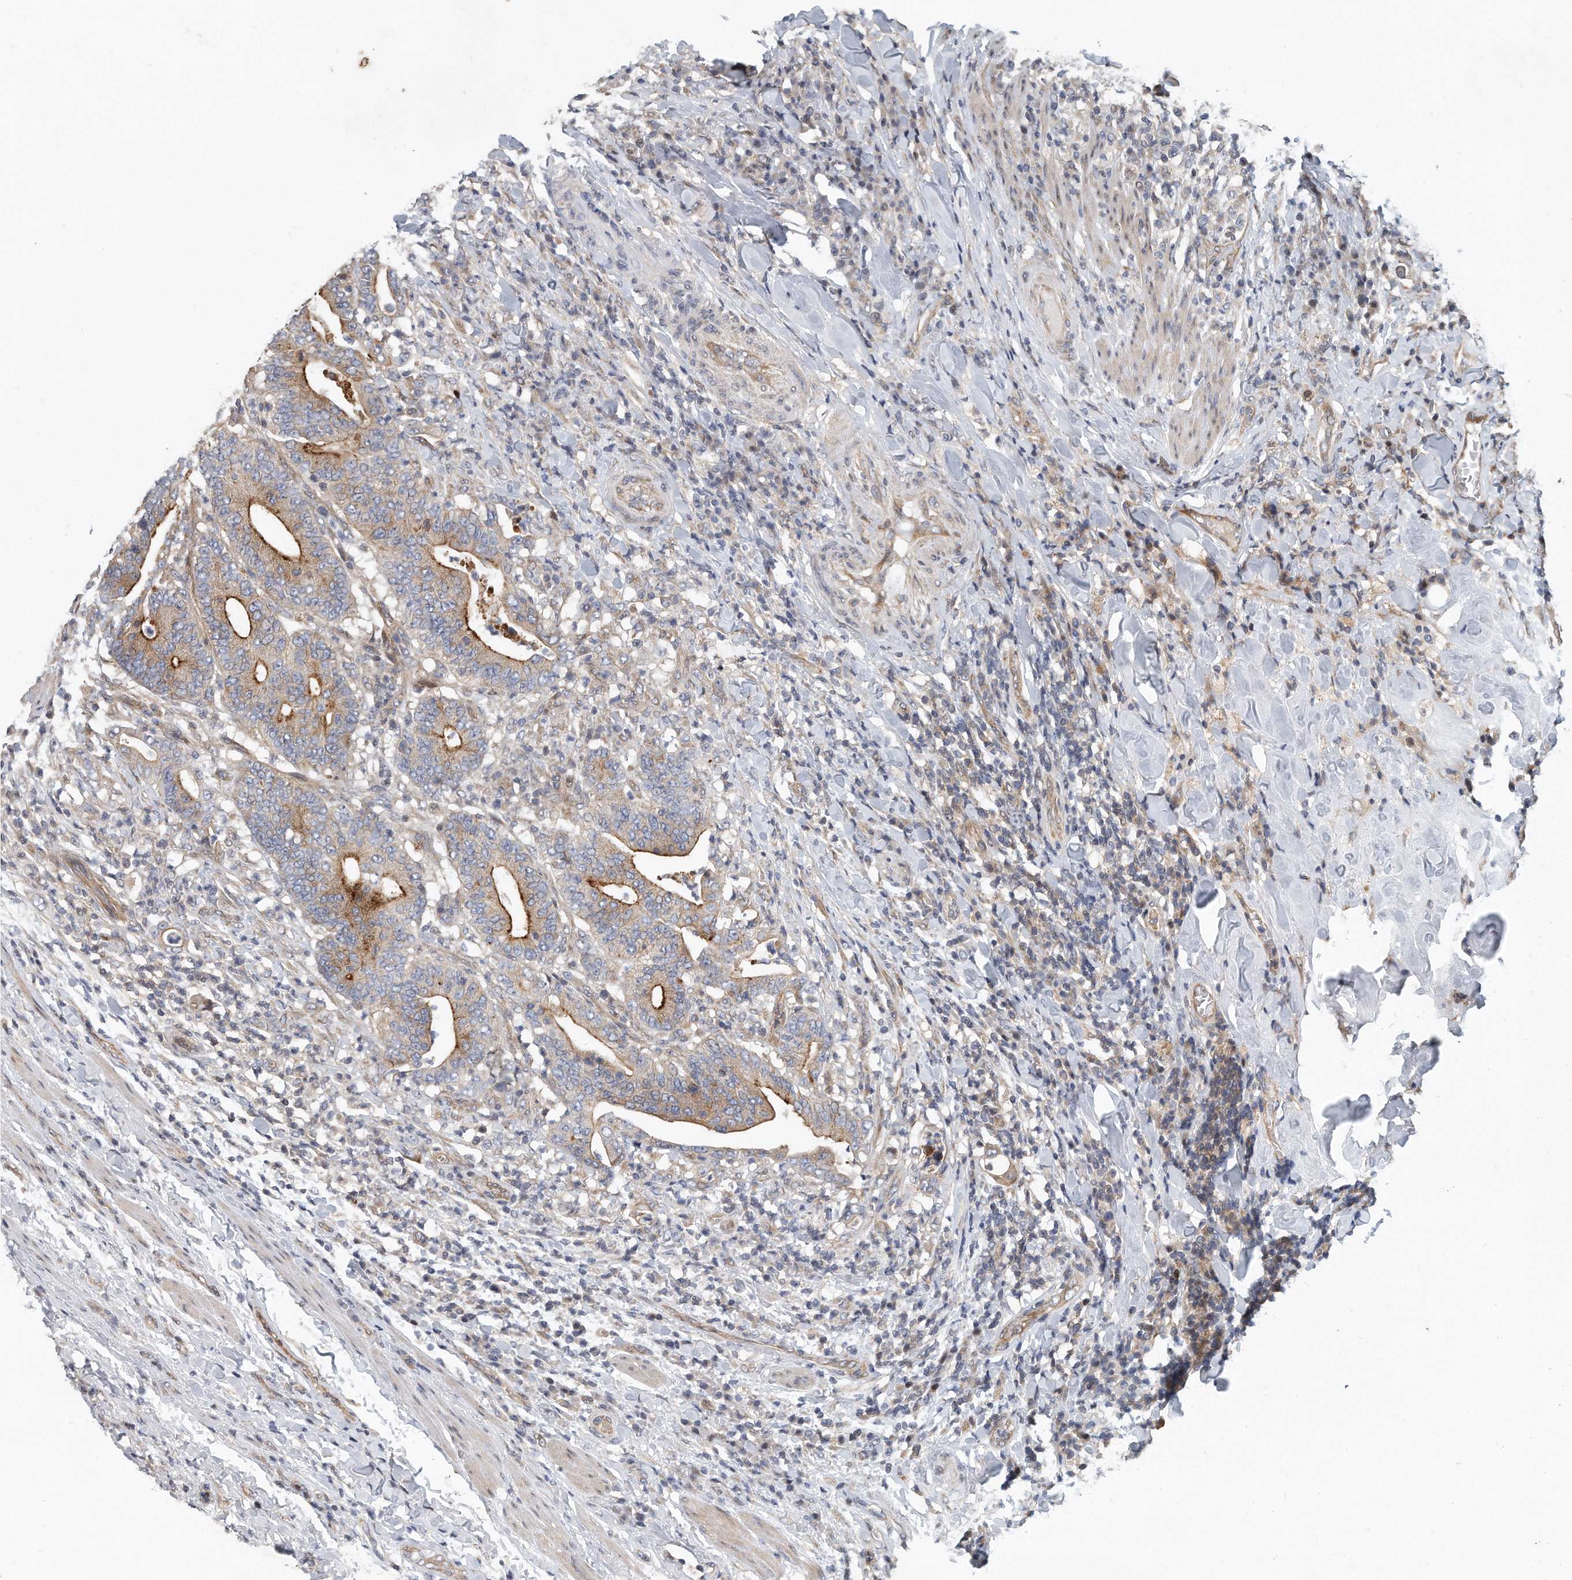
{"staining": {"intensity": "strong", "quantity": "25%-75%", "location": "cytoplasmic/membranous"}, "tissue": "colorectal cancer", "cell_type": "Tumor cells", "image_type": "cancer", "snomed": [{"axis": "morphology", "description": "Adenocarcinoma, NOS"}, {"axis": "topography", "description": "Colon"}], "caption": "Colorectal adenocarcinoma stained for a protein (brown) displays strong cytoplasmic/membranous positive expression in about 25%-75% of tumor cells.", "gene": "PCDH8", "patient": {"sex": "female", "age": 66}}